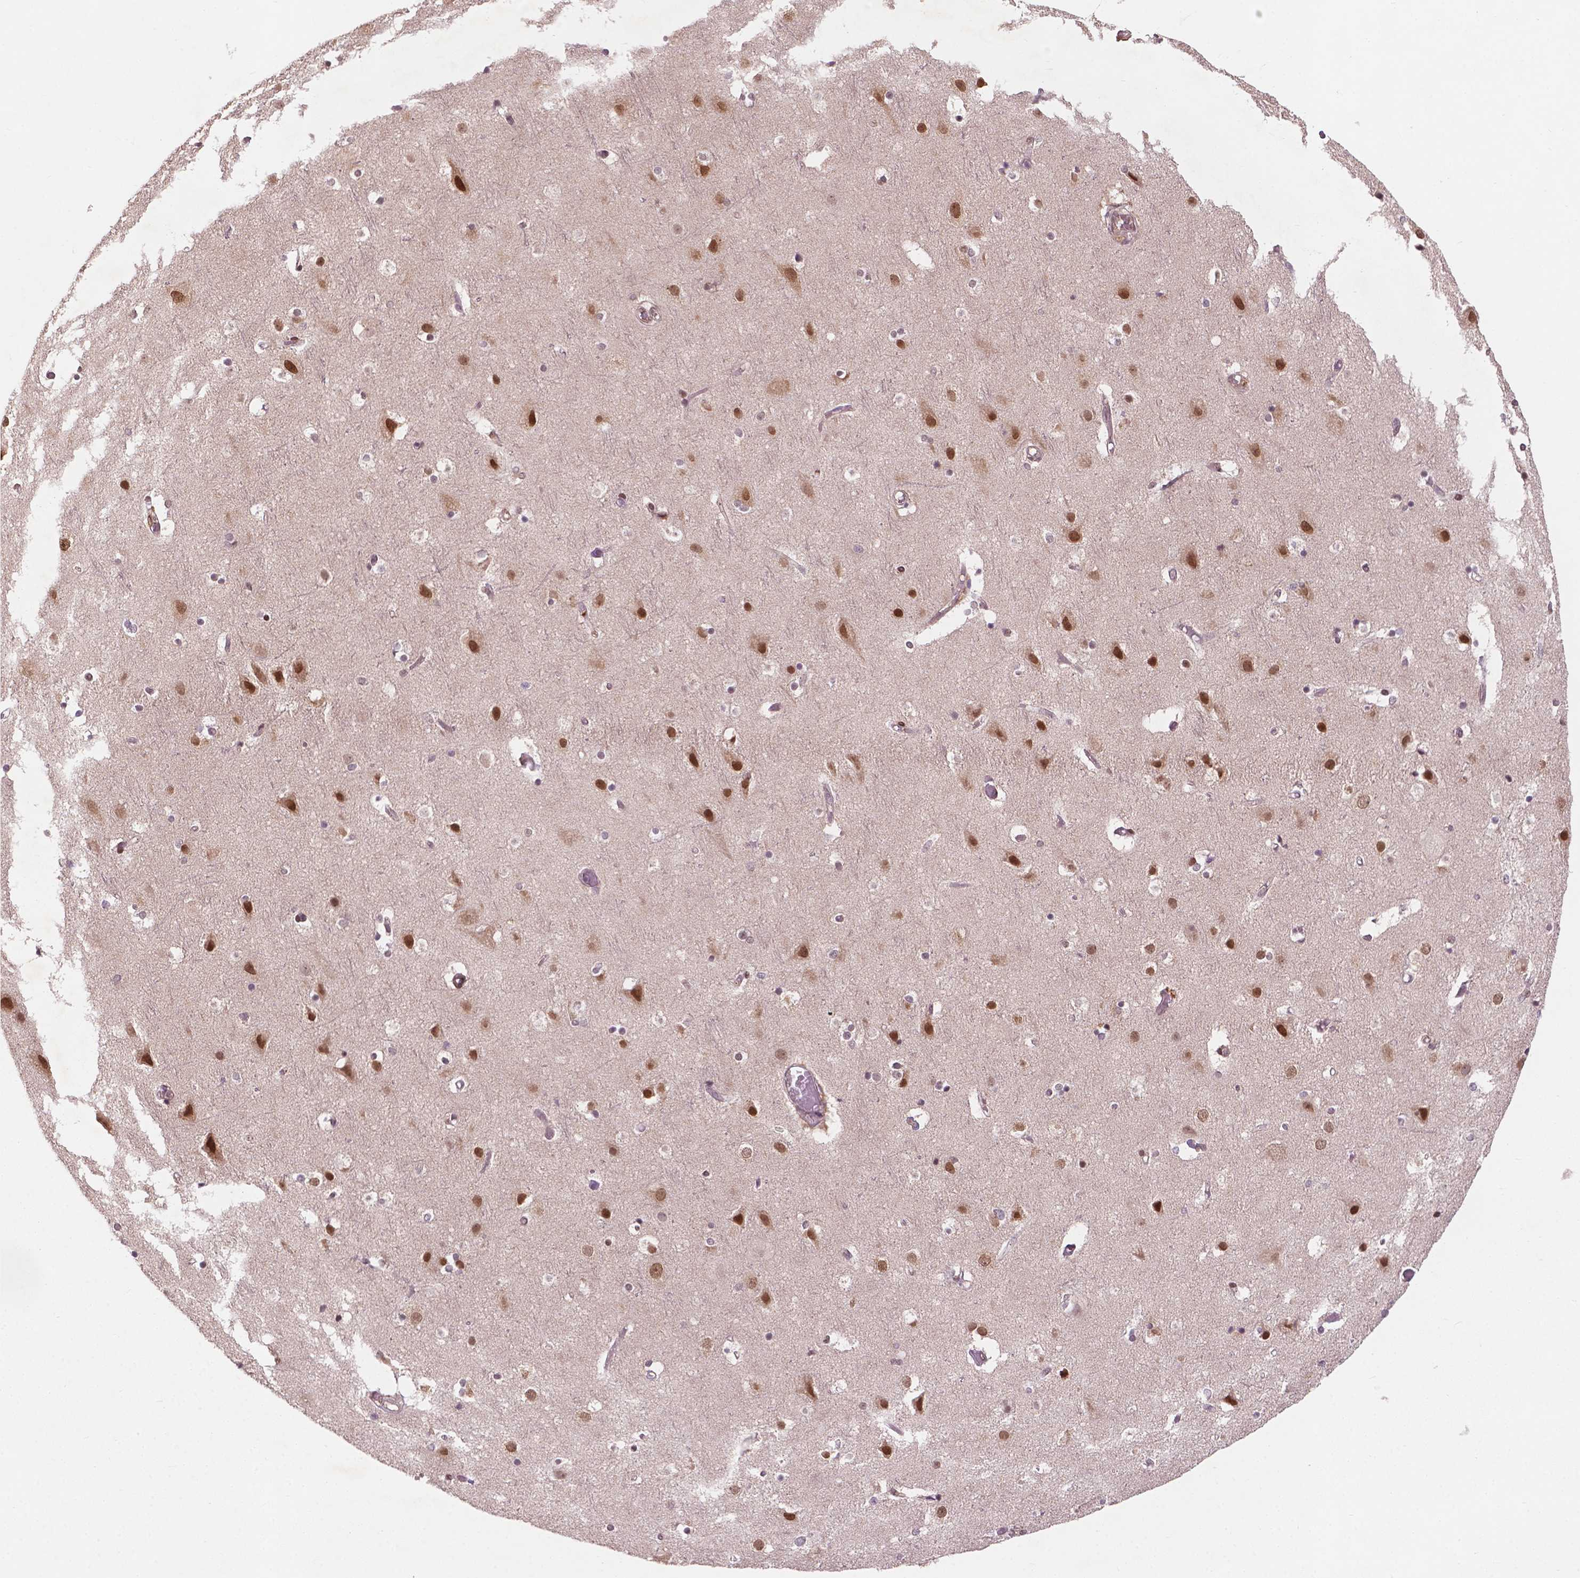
{"staining": {"intensity": "negative", "quantity": "none", "location": "none"}, "tissue": "cerebral cortex", "cell_type": "Endothelial cells", "image_type": "normal", "snomed": [{"axis": "morphology", "description": "Normal tissue, NOS"}, {"axis": "topography", "description": "Cerebral cortex"}], "caption": "Cerebral cortex was stained to show a protein in brown. There is no significant positivity in endothelial cells.", "gene": "NFAT5", "patient": {"sex": "female", "age": 52}}